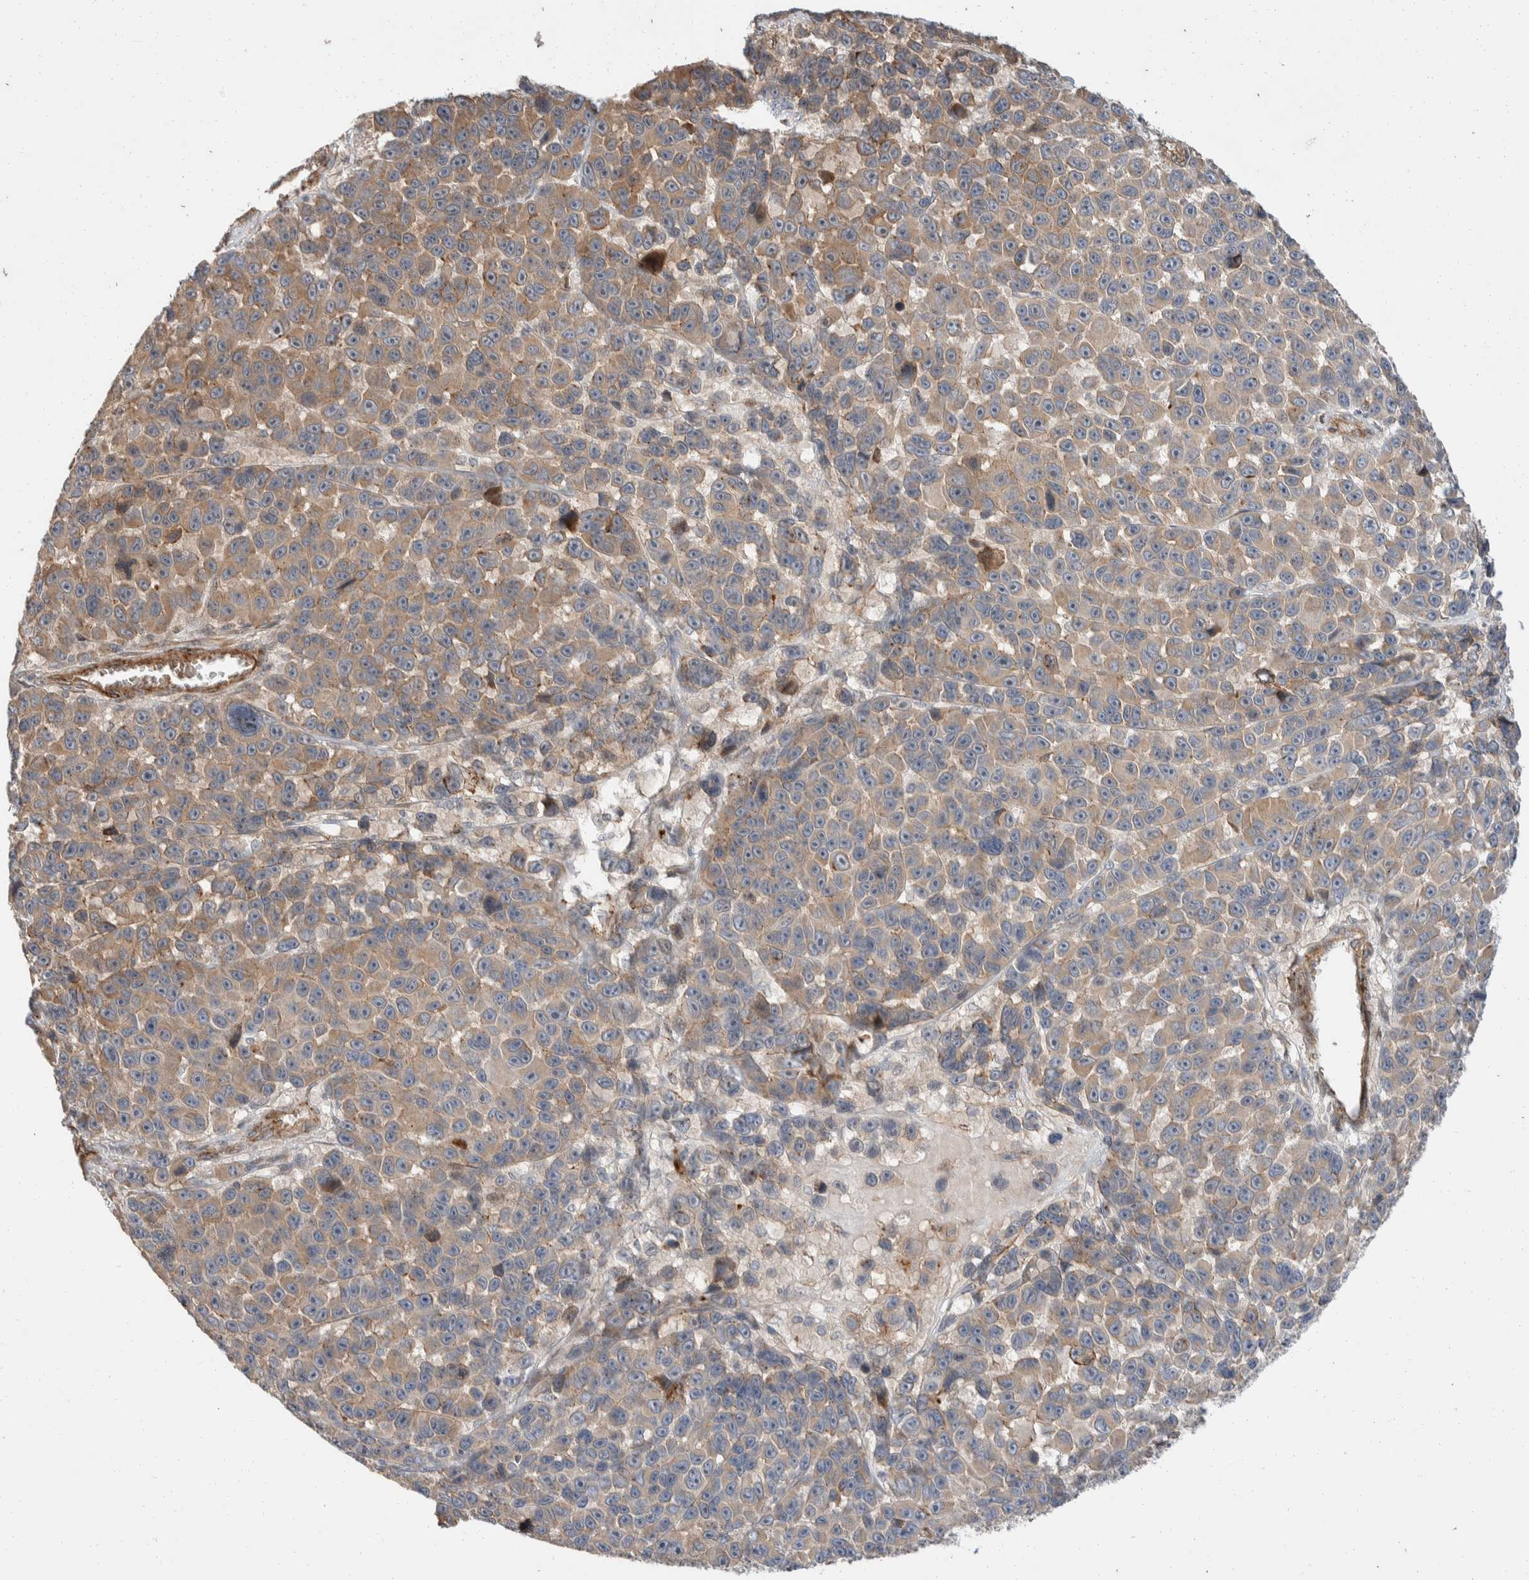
{"staining": {"intensity": "weak", "quantity": ">75%", "location": "cytoplasmic/membranous"}, "tissue": "melanoma", "cell_type": "Tumor cells", "image_type": "cancer", "snomed": [{"axis": "morphology", "description": "Malignant melanoma, NOS"}, {"axis": "topography", "description": "Skin"}], "caption": "A high-resolution image shows immunohistochemistry staining of malignant melanoma, which reveals weak cytoplasmic/membranous expression in approximately >75% of tumor cells. (DAB (3,3'-diaminobenzidine) = brown stain, brightfield microscopy at high magnification).", "gene": "ERC1", "patient": {"sex": "male", "age": 53}}